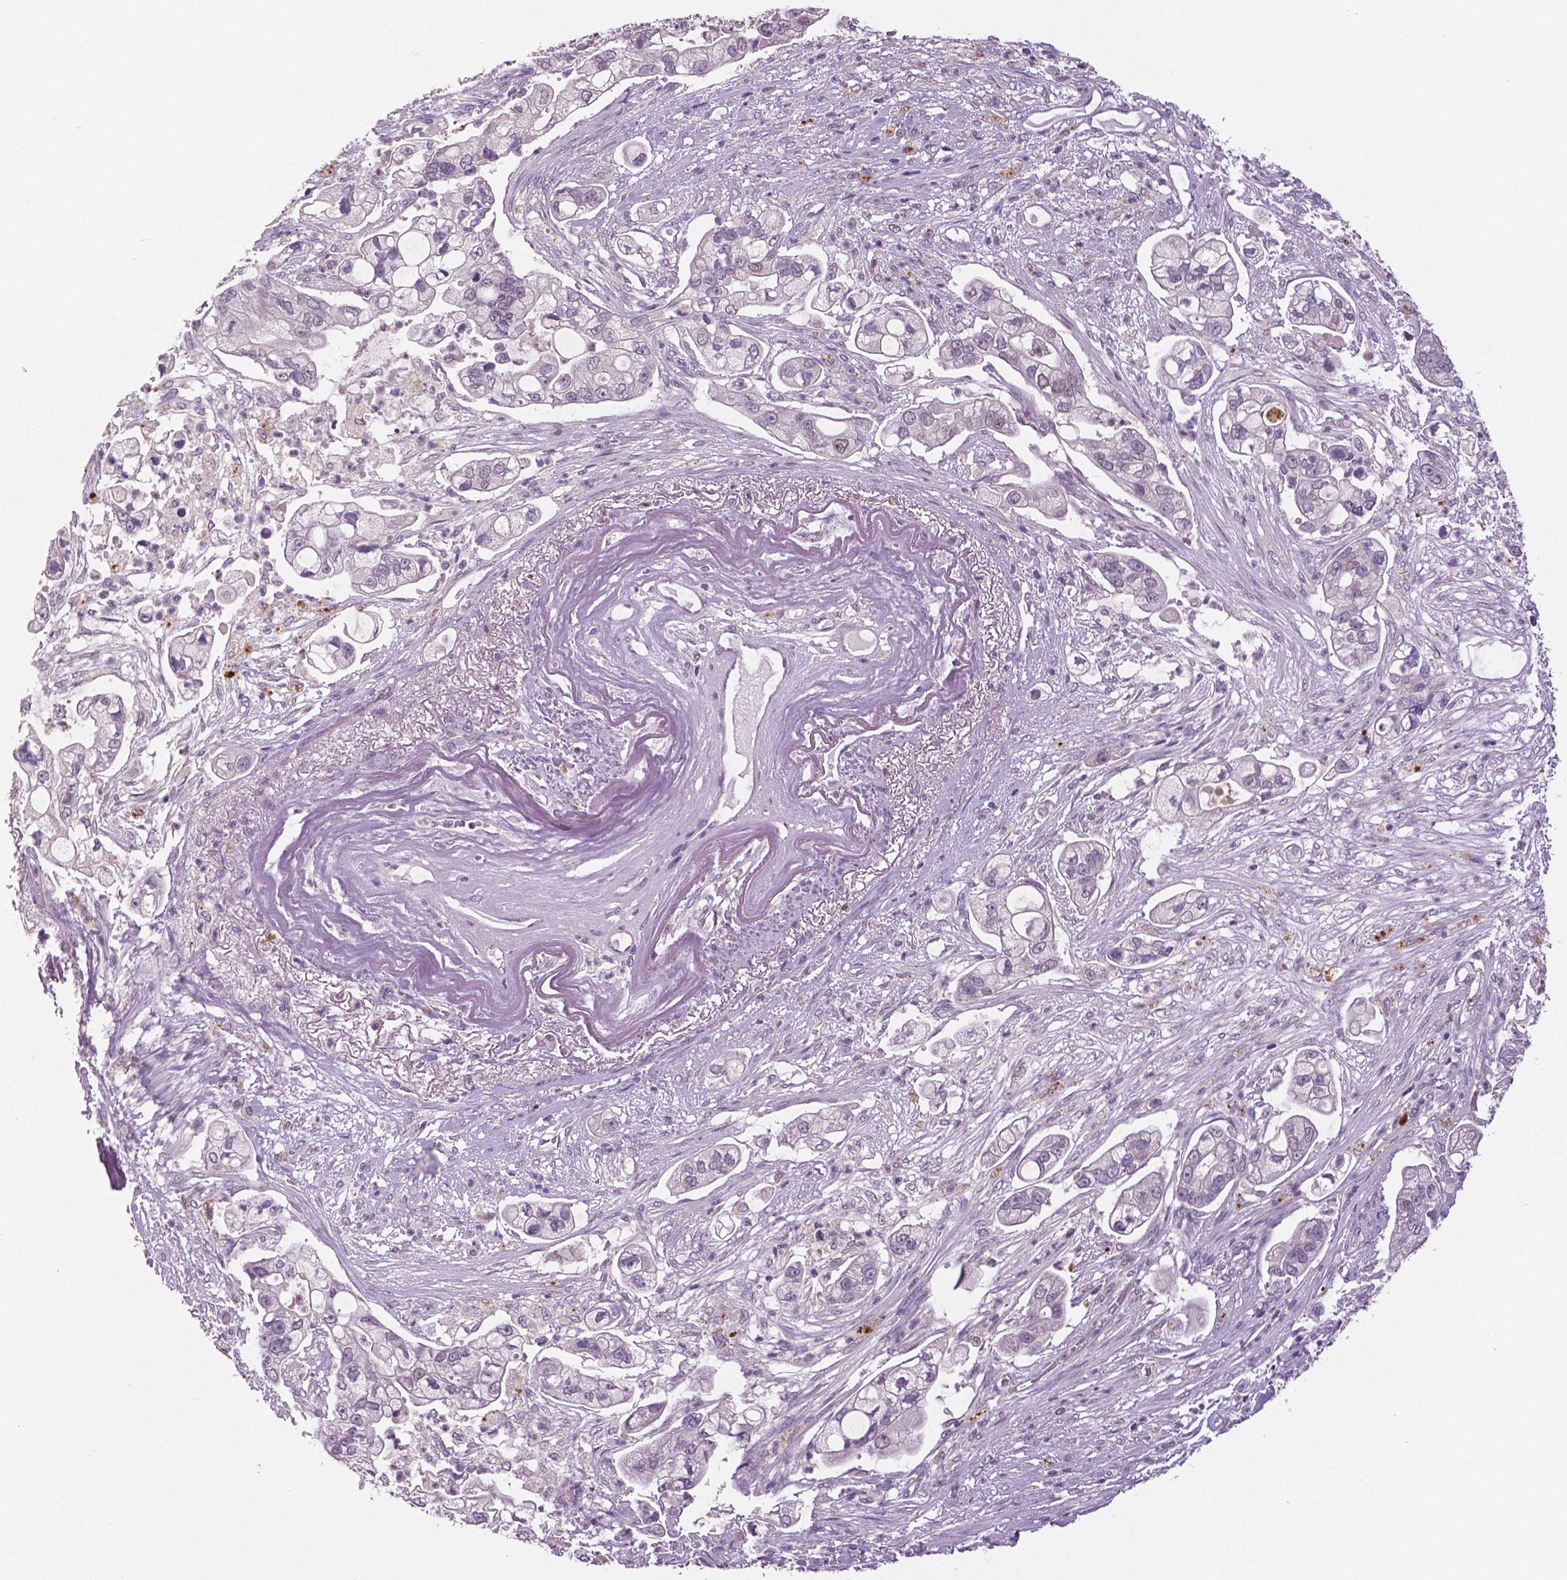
{"staining": {"intensity": "negative", "quantity": "none", "location": "none"}, "tissue": "pancreatic cancer", "cell_type": "Tumor cells", "image_type": "cancer", "snomed": [{"axis": "morphology", "description": "Adenocarcinoma, NOS"}, {"axis": "topography", "description": "Pancreas"}], "caption": "Human adenocarcinoma (pancreatic) stained for a protein using IHC exhibits no positivity in tumor cells.", "gene": "MKI67", "patient": {"sex": "female", "age": 69}}